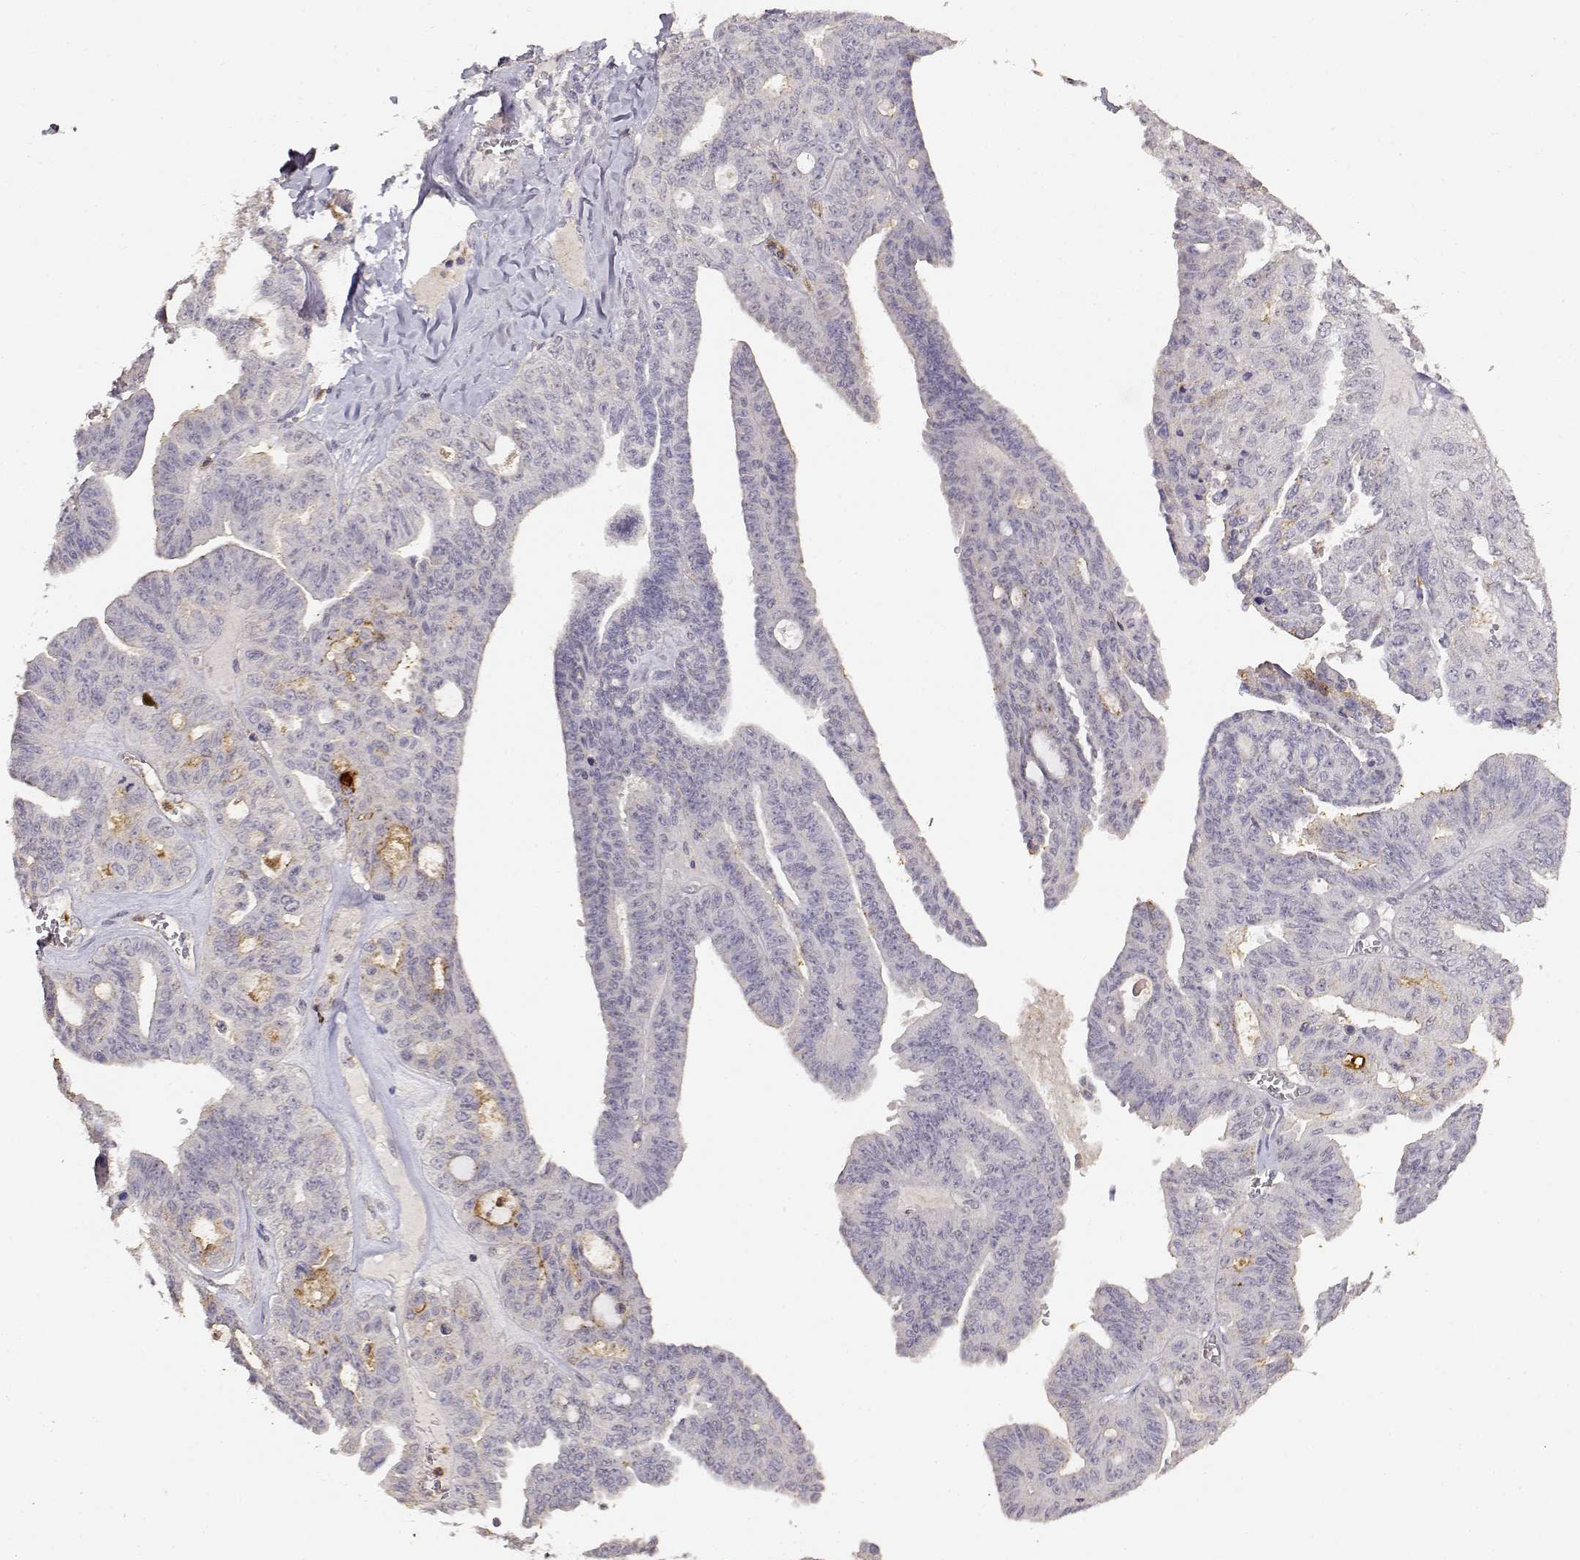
{"staining": {"intensity": "weak", "quantity": "25%-75%", "location": "cytoplasmic/membranous"}, "tissue": "ovarian cancer", "cell_type": "Tumor cells", "image_type": "cancer", "snomed": [{"axis": "morphology", "description": "Cystadenocarcinoma, serous, NOS"}, {"axis": "topography", "description": "Ovary"}], "caption": "Ovarian cancer stained with immunohistochemistry (IHC) demonstrates weak cytoplasmic/membranous staining in approximately 25%-75% of tumor cells.", "gene": "TNFRSF10C", "patient": {"sex": "female", "age": 71}}